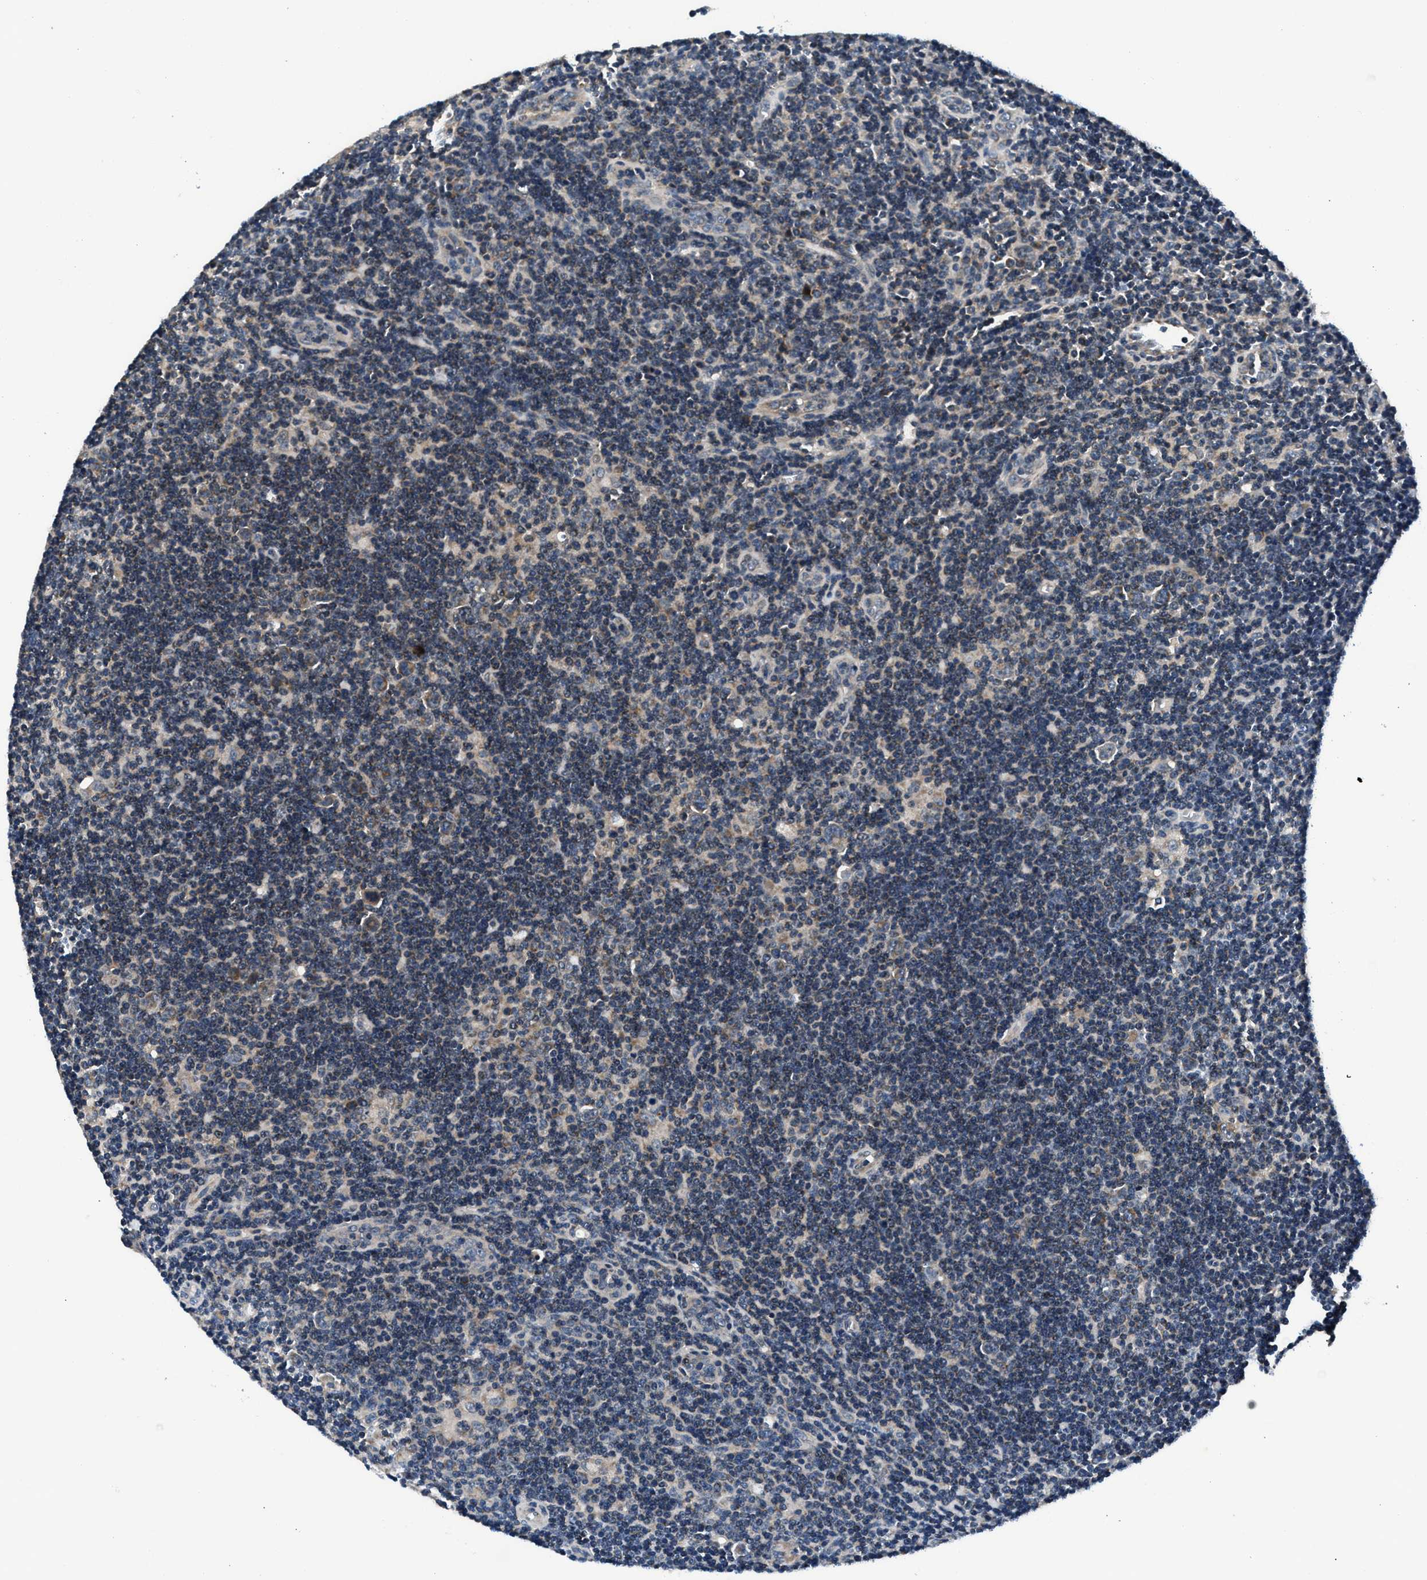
{"staining": {"intensity": "weak", "quantity": "25%-75%", "location": "cytoplasmic/membranous"}, "tissue": "lymphoma", "cell_type": "Tumor cells", "image_type": "cancer", "snomed": [{"axis": "morphology", "description": "Hodgkin's disease, NOS"}, {"axis": "topography", "description": "Lymph node"}], "caption": "DAB immunohistochemical staining of Hodgkin's disease demonstrates weak cytoplasmic/membranous protein staining in approximately 25%-75% of tumor cells.", "gene": "IMMT", "patient": {"sex": "female", "age": 57}}